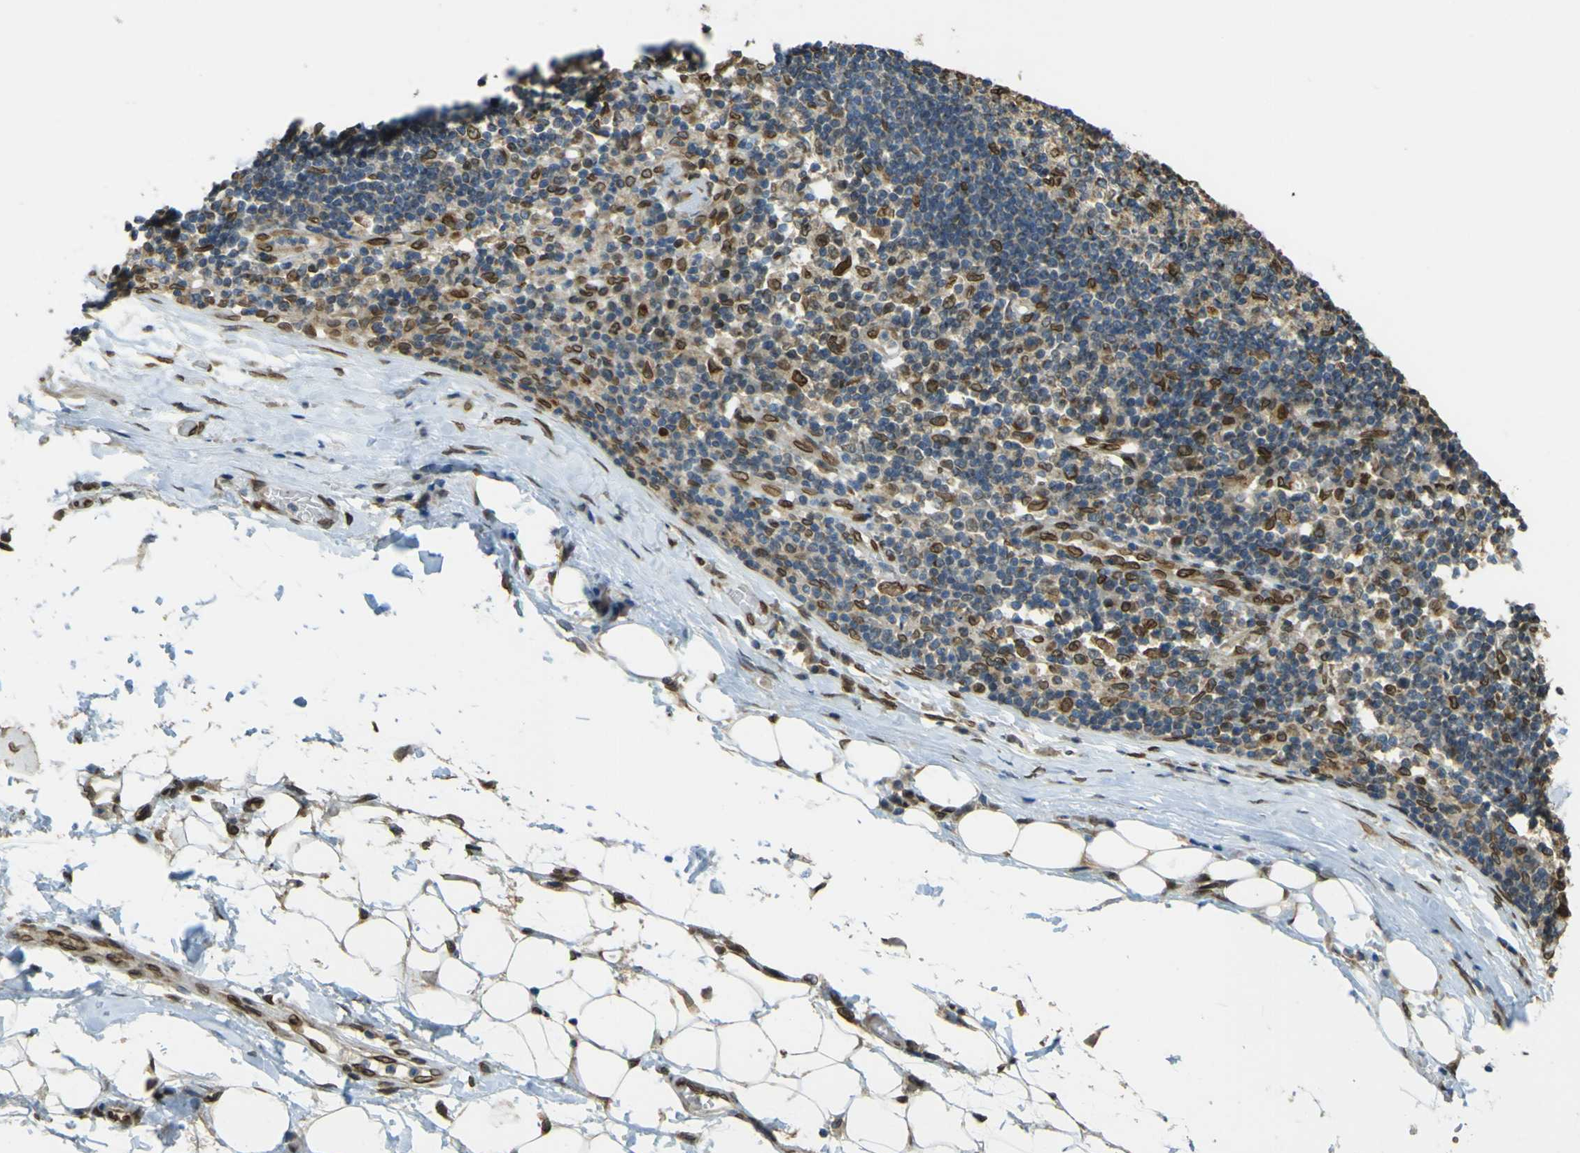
{"staining": {"intensity": "moderate", "quantity": ">75%", "location": "nuclear"}, "tissue": "adipose tissue", "cell_type": "Adipocytes", "image_type": "normal", "snomed": [{"axis": "morphology", "description": "Normal tissue, NOS"}, {"axis": "morphology", "description": "Adenocarcinoma, NOS"}, {"axis": "topography", "description": "Esophagus"}], "caption": "Immunohistochemistry image of normal adipose tissue stained for a protein (brown), which displays medium levels of moderate nuclear expression in approximately >75% of adipocytes.", "gene": "GALNT1", "patient": {"sex": "male", "age": 62}}